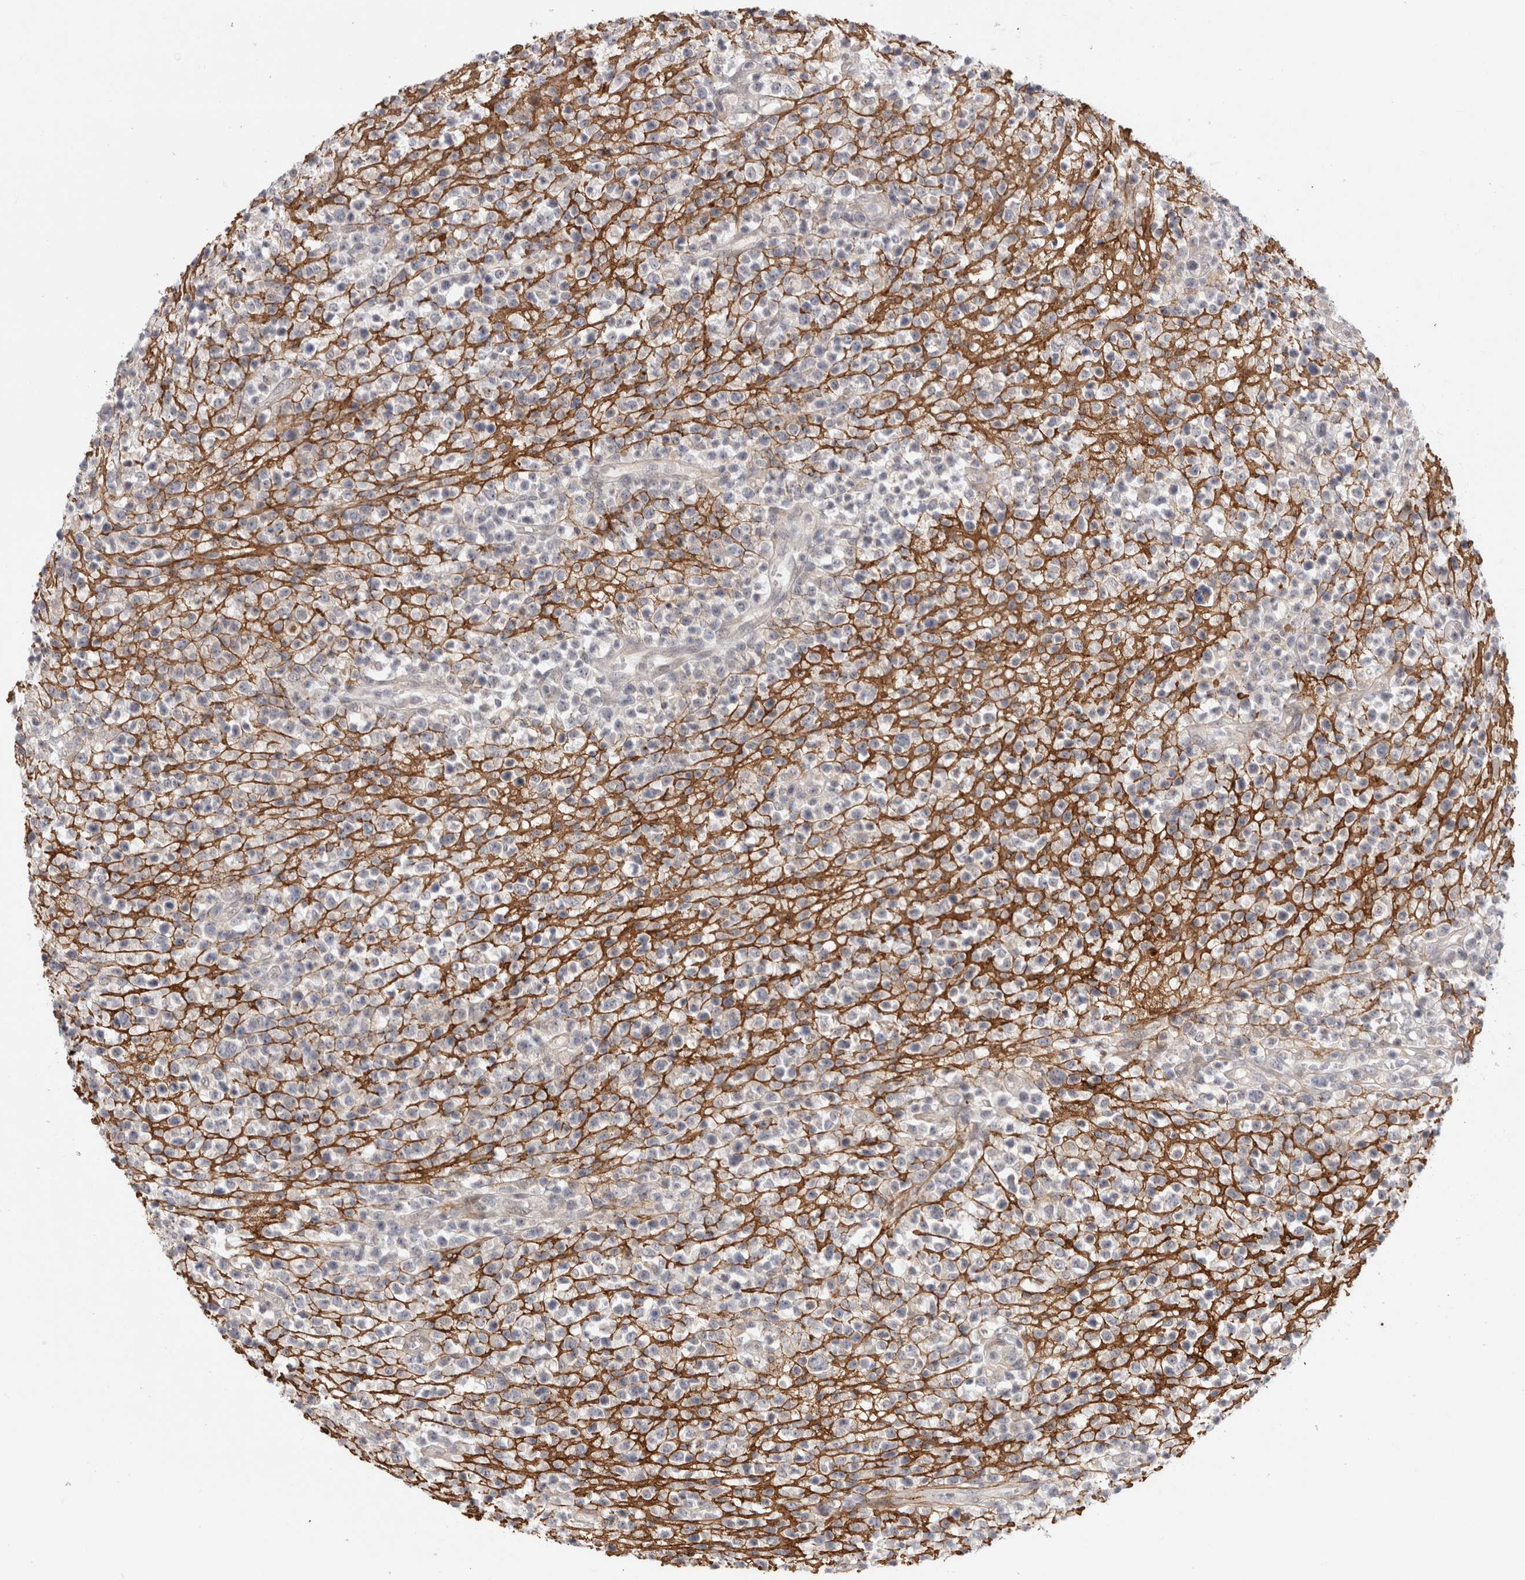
{"staining": {"intensity": "negative", "quantity": "none", "location": "none"}, "tissue": "lymphoma", "cell_type": "Tumor cells", "image_type": "cancer", "snomed": [{"axis": "morphology", "description": "Malignant lymphoma, non-Hodgkin's type, High grade"}, {"axis": "topography", "description": "Colon"}], "caption": "This histopathology image is of lymphoma stained with IHC to label a protein in brown with the nuclei are counter-stained blue. There is no positivity in tumor cells. The staining is performed using DAB (3,3'-diaminobenzidine) brown chromogen with nuclei counter-stained in using hematoxylin.", "gene": "ZNF318", "patient": {"sex": "female", "age": 53}}